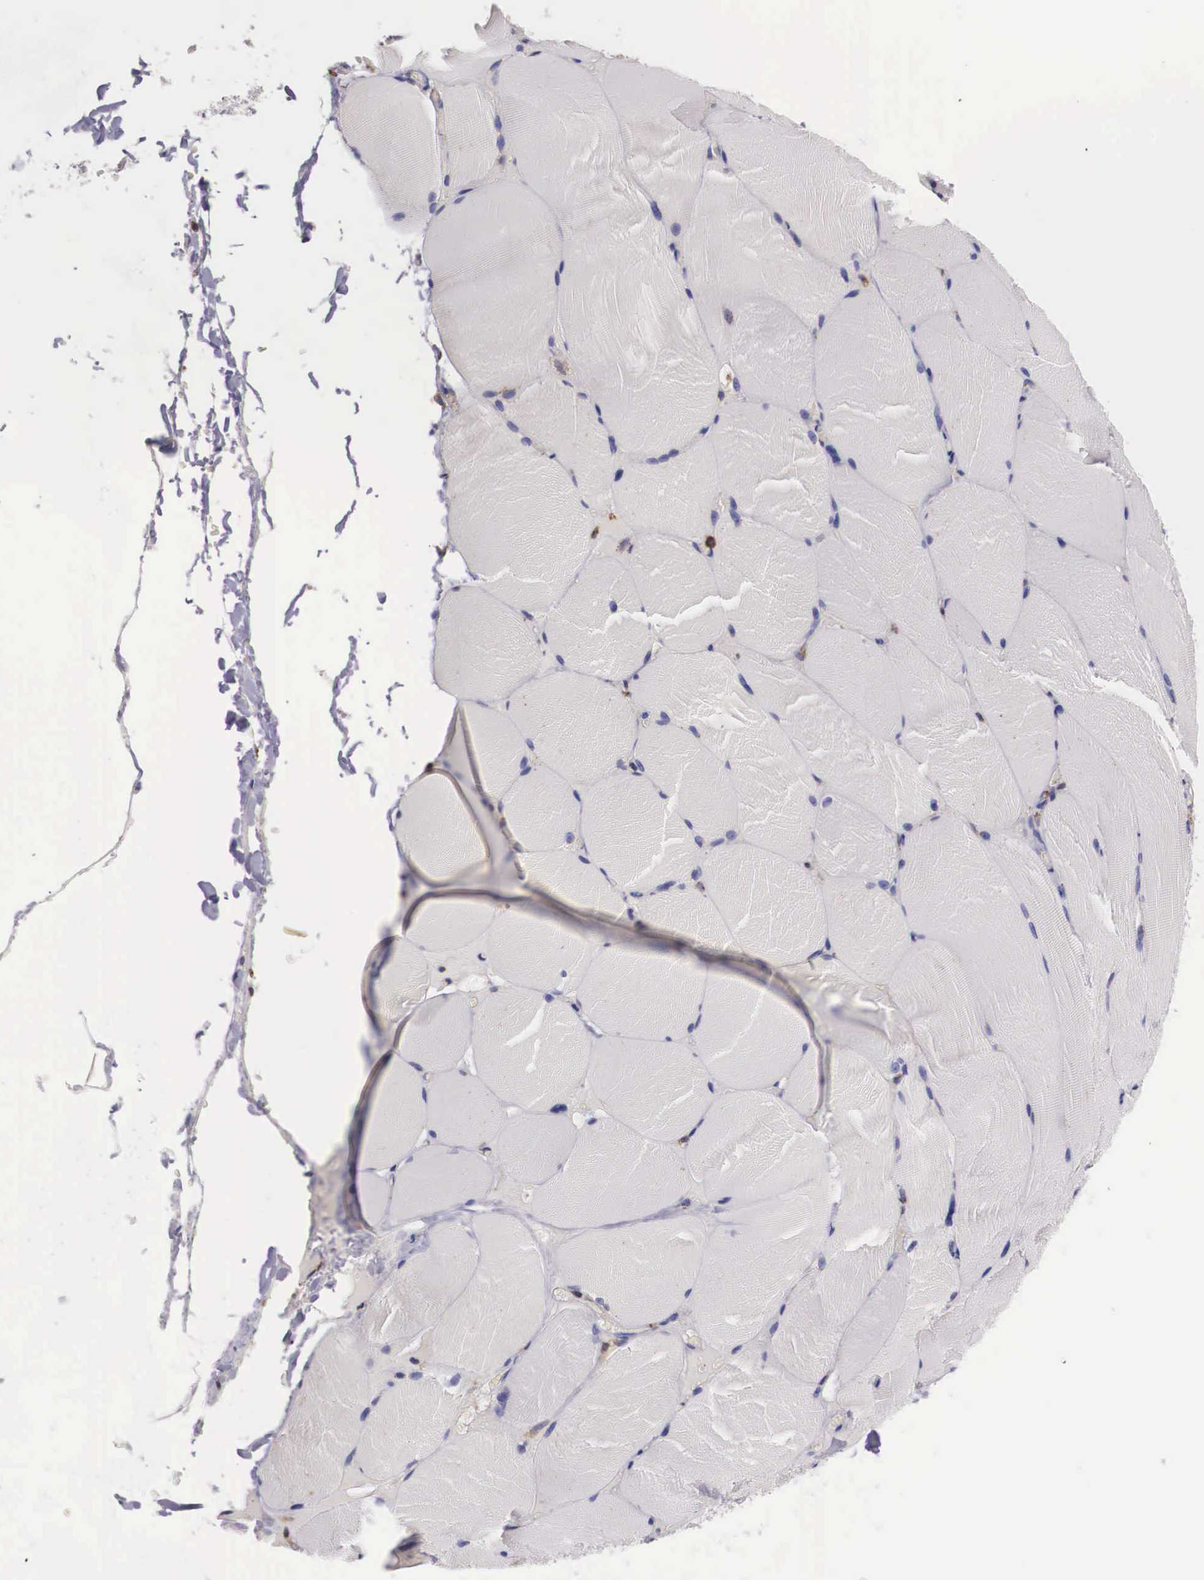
{"staining": {"intensity": "negative", "quantity": "none", "location": "none"}, "tissue": "skeletal muscle", "cell_type": "Myocytes", "image_type": "normal", "snomed": [{"axis": "morphology", "description": "Normal tissue, NOS"}, {"axis": "topography", "description": "Skeletal muscle"}], "caption": "The immunohistochemistry histopathology image has no significant positivity in myocytes of skeletal muscle.", "gene": "NAGA", "patient": {"sex": "male", "age": 71}}